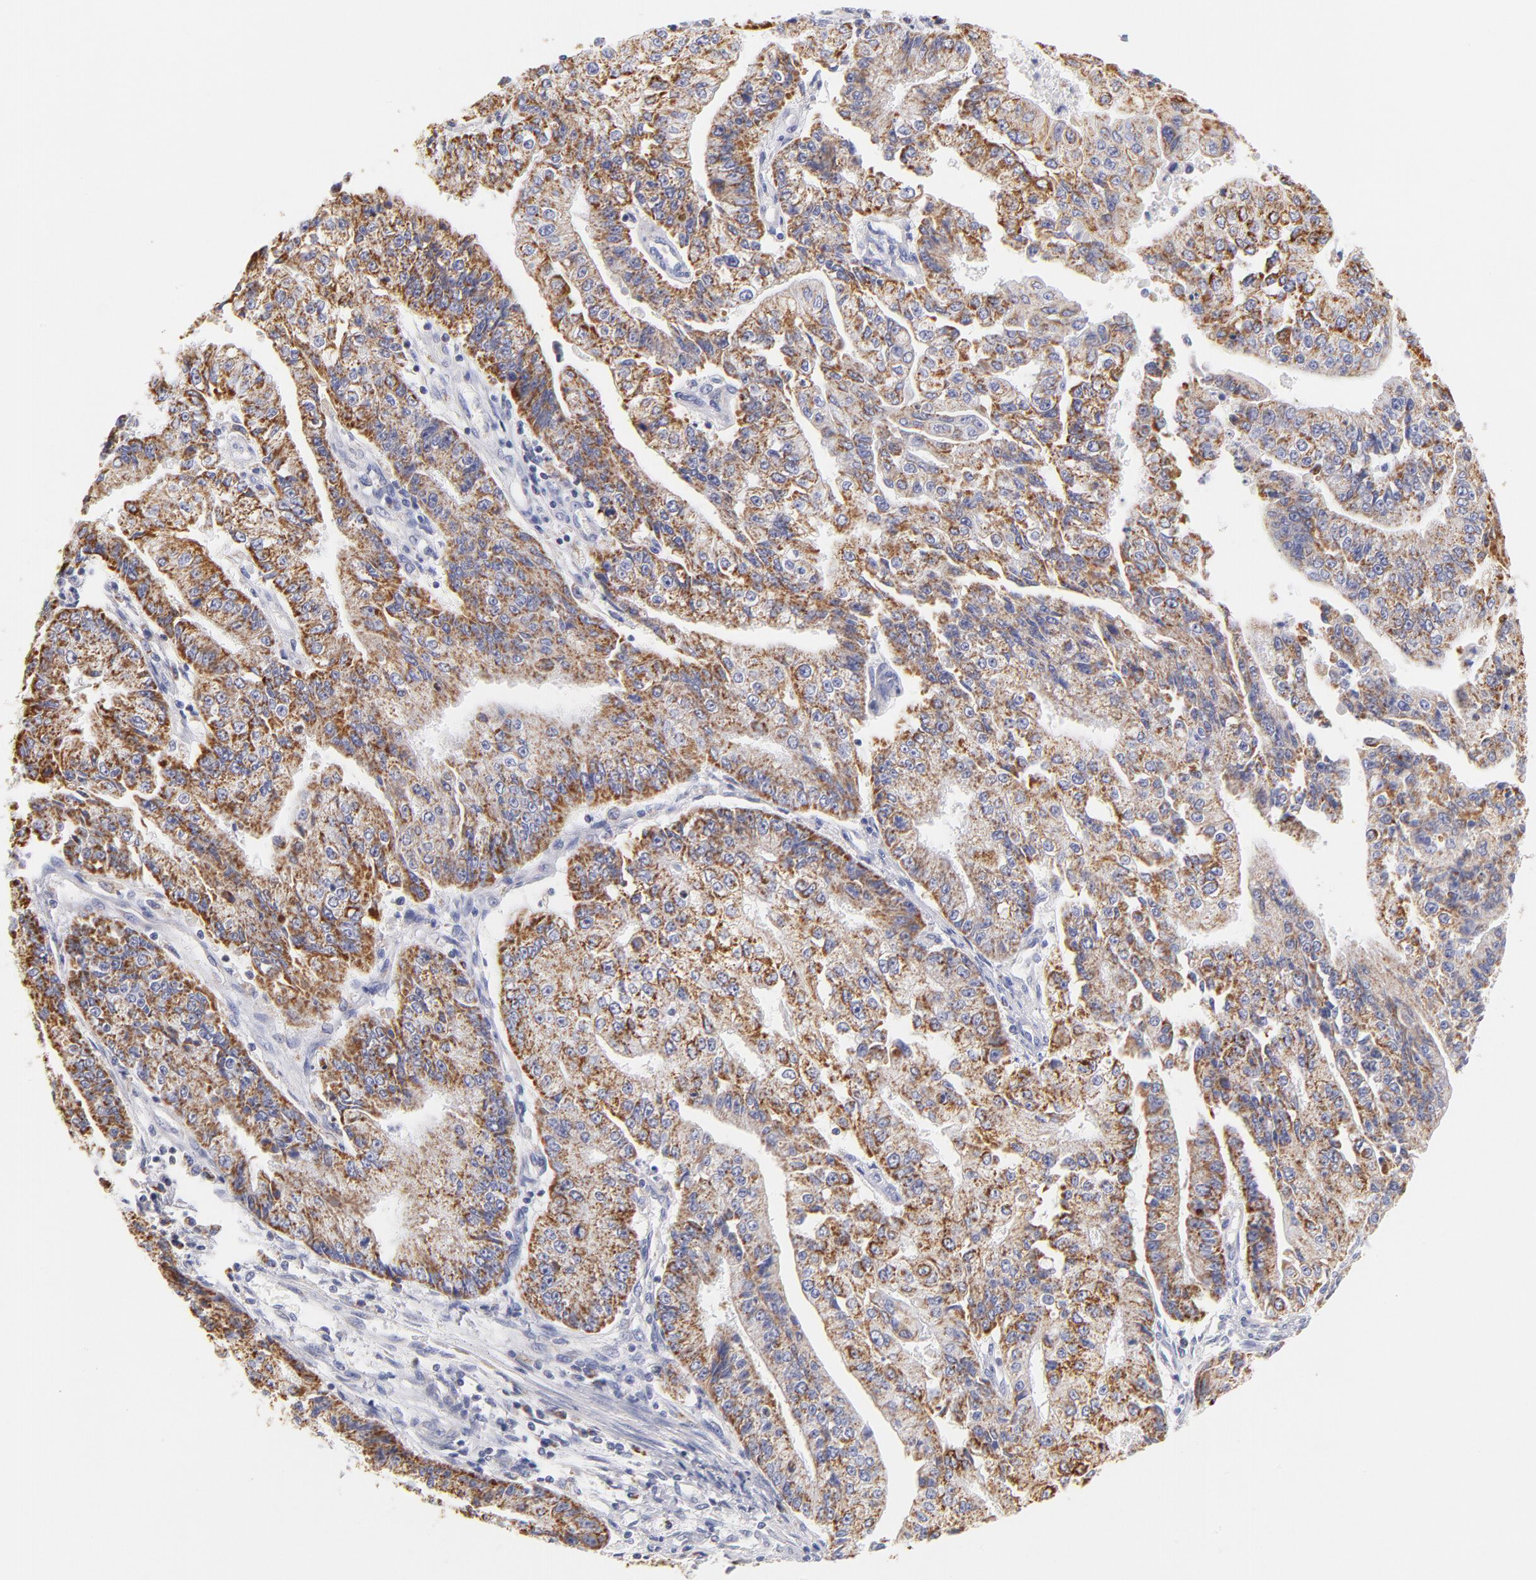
{"staining": {"intensity": "moderate", "quantity": ">75%", "location": "cytoplasmic/membranous"}, "tissue": "endometrial cancer", "cell_type": "Tumor cells", "image_type": "cancer", "snomed": [{"axis": "morphology", "description": "Adenocarcinoma, NOS"}, {"axis": "topography", "description": "Endometrium"}], "caption": "DAB (3,3'-diaminobenzidine) immunohistochemical staining of human adenocarcinoma (endometrial) reveals moderate cytoplasmic/membranous protein positivity in about >75% of tumor cells. The protein of interest is stained brown, and the nuclei are stained in blue (DAB (3,3'-diaminobenzidine) IHC with brightfield microscopy, high magnification).", "gene": "AIFM1", "patient": {"sex": "female", "age": 75}}